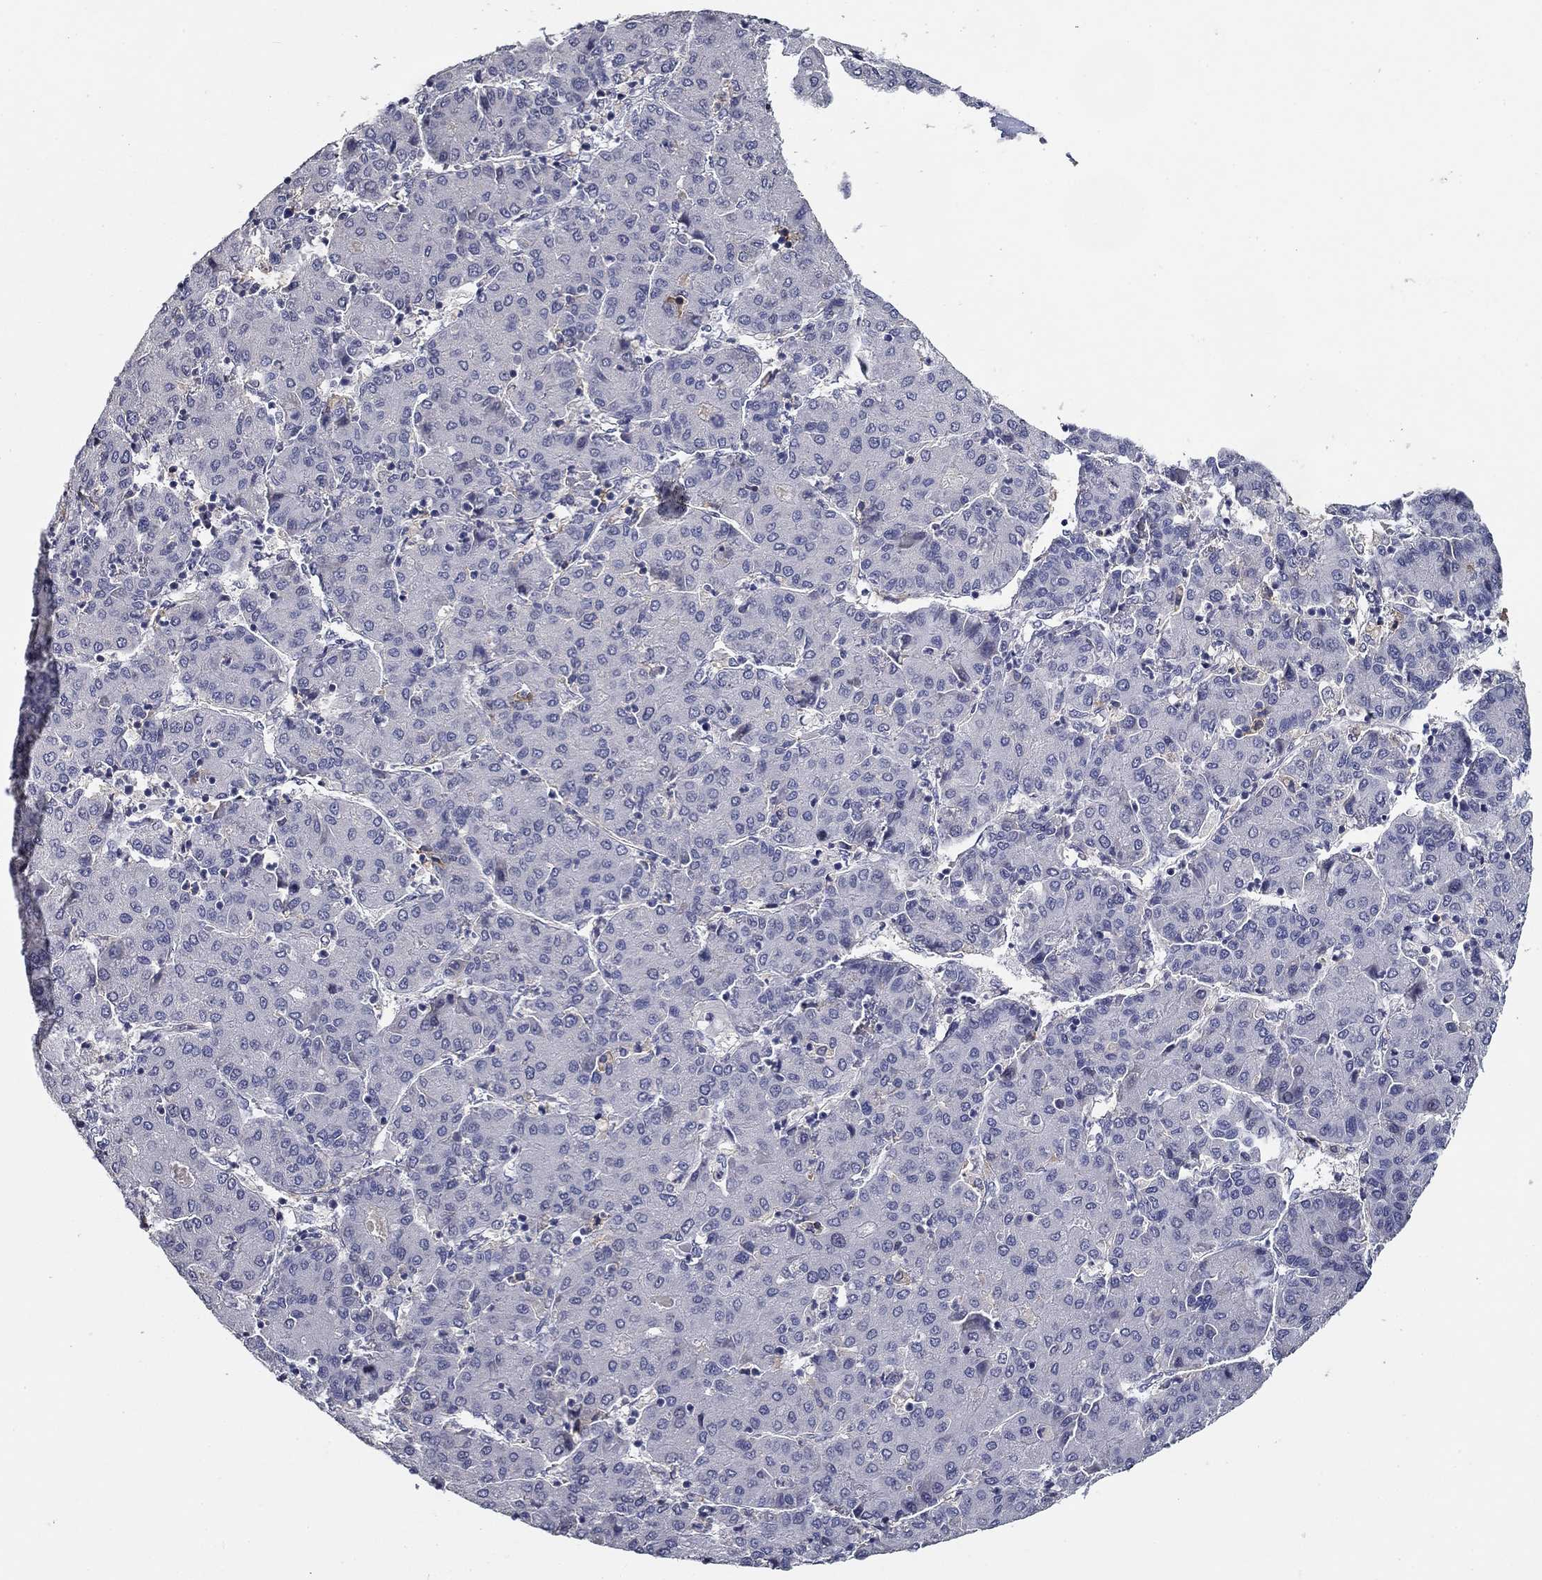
{"staining": {"intensity": "negative", "quantity": "none", "location": "none"}, "tissue": "liver cancer", "cell_type": "Tumor cells", "image_type": "cancer", "snomed": [{"axis": "morphology", "description": "Carcinoma, Hepatocellular, NOS"}, {"axis": "topography", "description": "Liver"}], "caption": "This photomicrograph is of liver hepatocellular carcinoma stained with immunohistochemistry to label a protein in brown with the nuclei are counter-stained blue. There is no staining in tumor cells.", "gene": "CD274", "patient": {"sex": "male", "age": 65}}